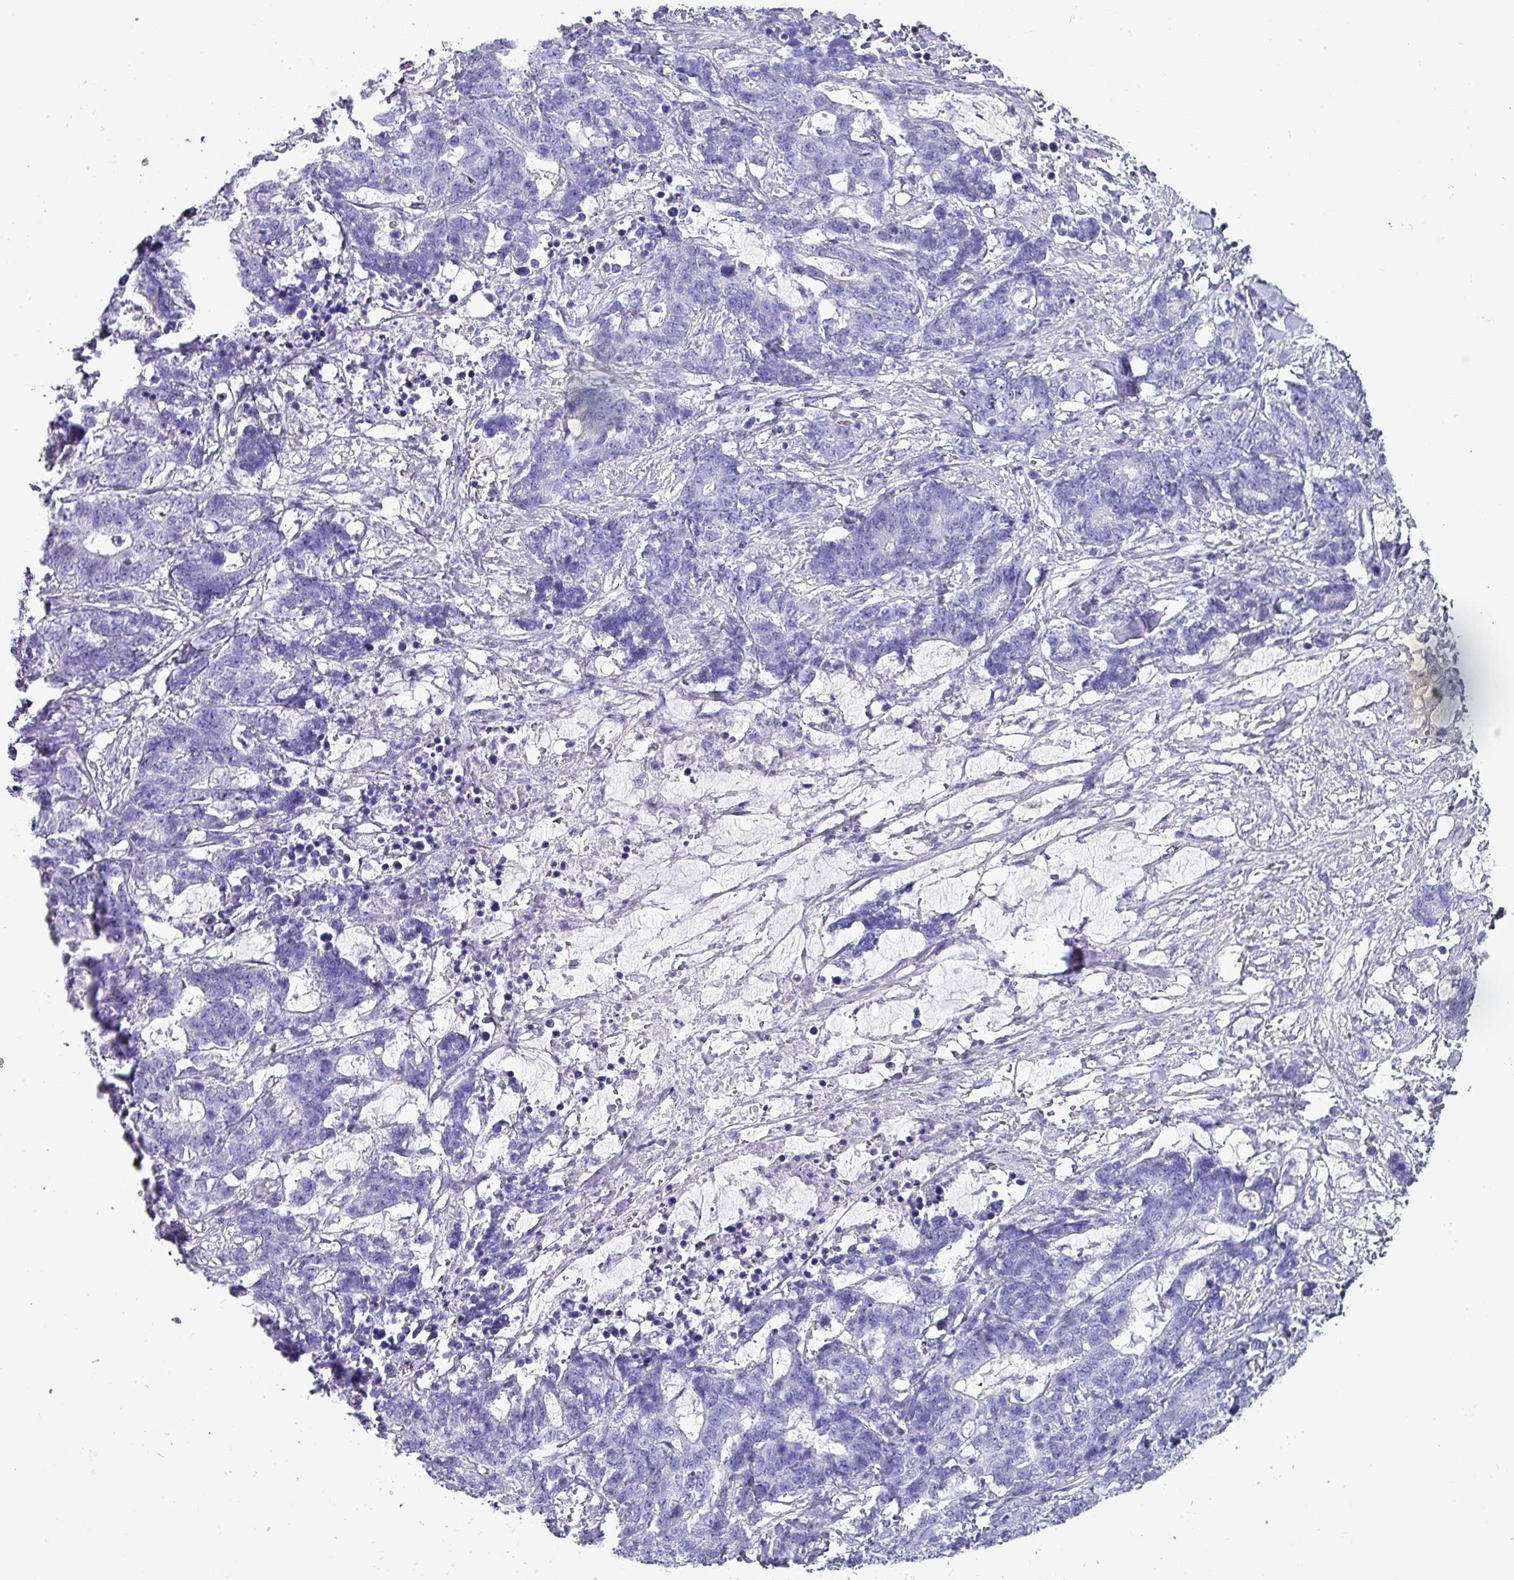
{"staining": {"intensity": "negative", "quantity": "none", "location": "none"}, "tissue": "stomach cancer", "cell_type": "Tumor cells", "image_type": "cancer", "snomed": [{"axis": "morphology", "description": "Normal tissue, NOS"}, {"axis": "morphology", "description": "Adenocarcinoma, NOS"}, {"axis": "topography", "description": "Stomach"}], "caption": "High magnification brightfield microscopy of stomach cancer (adenocarcinoma) stained with DAB (brown) and counterstained with hematoxylin (blue): tumor cells show no significant positivity.", "gene": "KRT6C", "patient": {"sex": "female", "age": 64}}